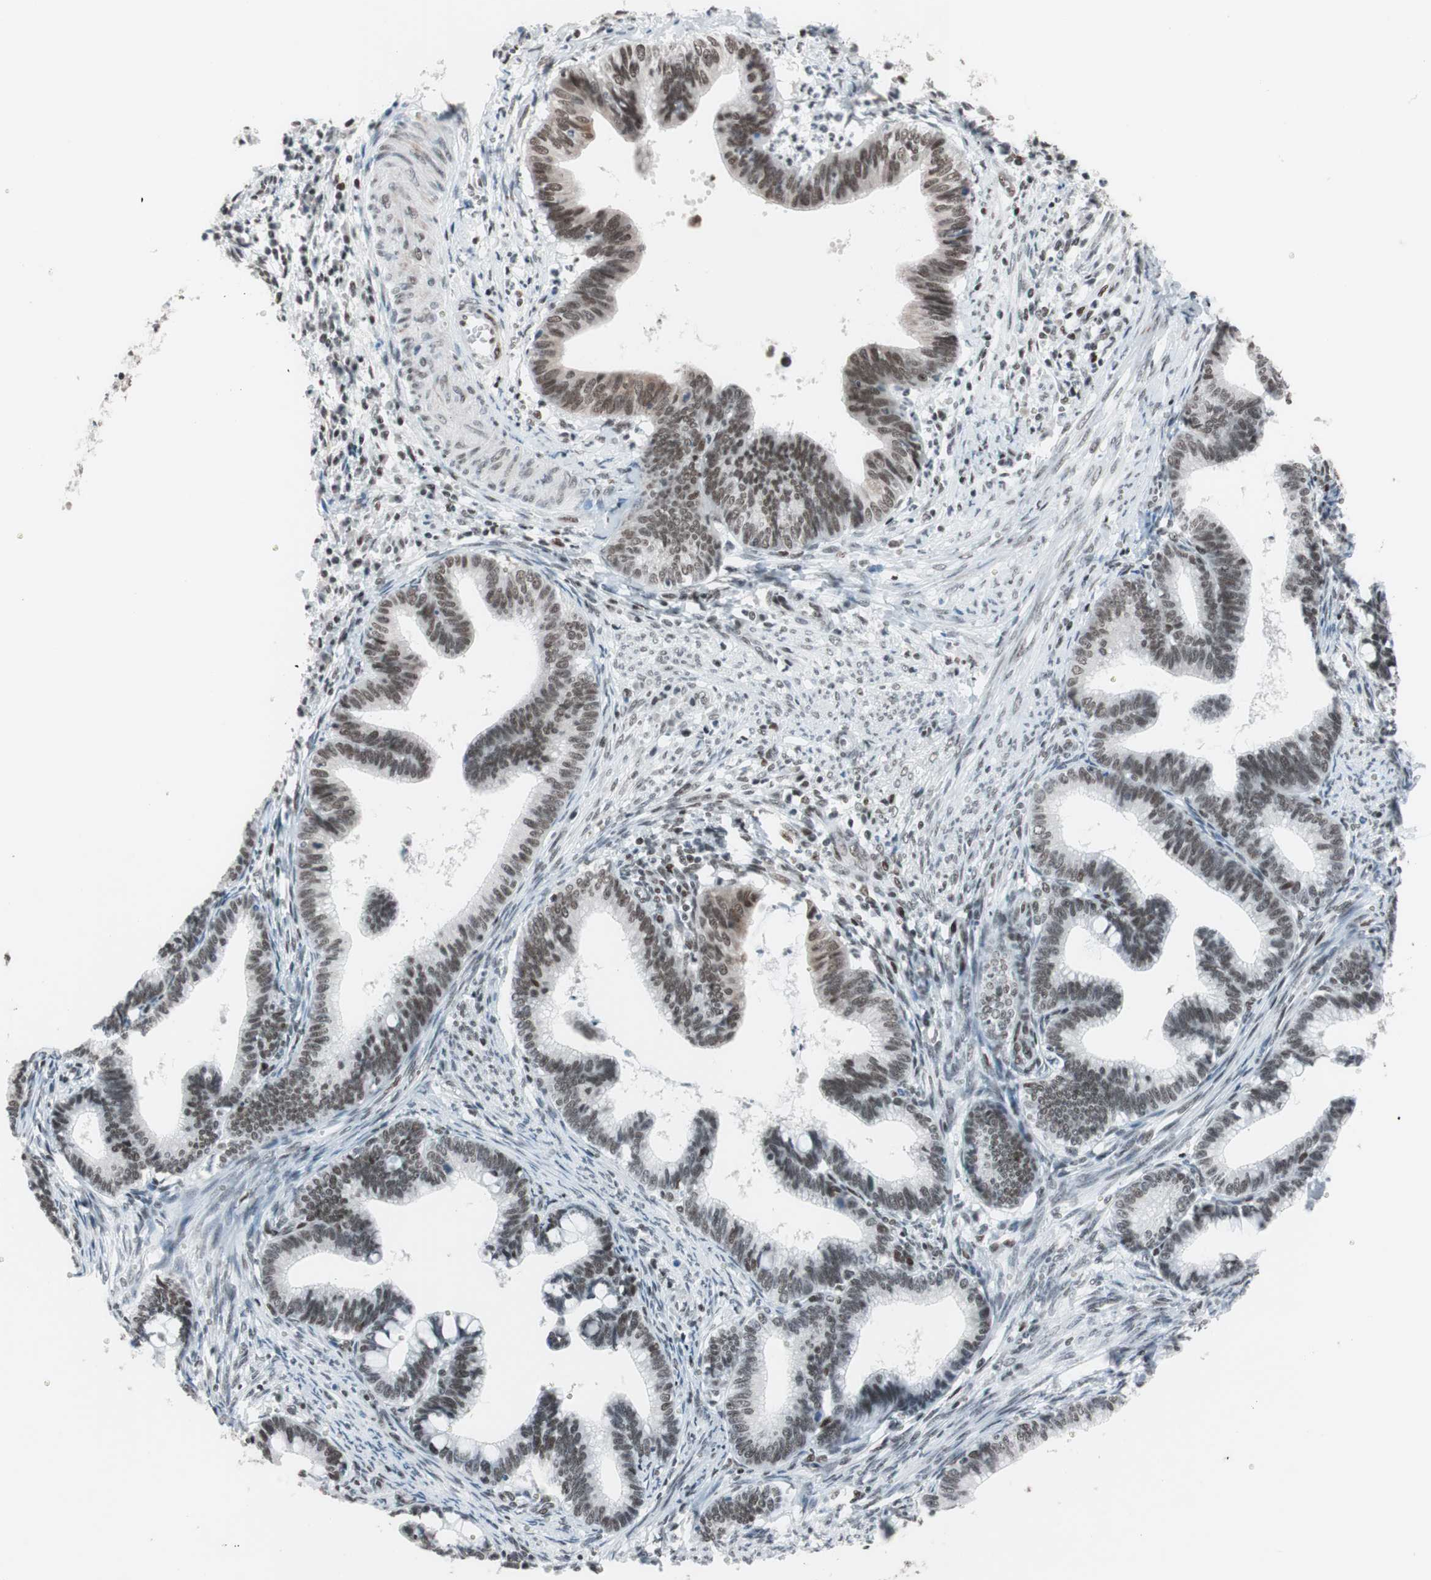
{"staining": {"intensity": "moderate", "quantity": ">75%", "location": "nuclear"}, "tissue": "cervical cancer", "cell_type": "Tumor cells", "image_type": "cancer", "snomed": [{"axis": "morphology", "description": "Adenocarcinoma, NOS"}, {"axis": "topography", "description": "Cervix"}], "caption": "Immunohistochemical staining of cervical adenocarcinoma displays medium levels of moderate nuclear protein staining in about >75% of tumor cells.", "gene": "ARID1A", "patient": {"sex": "female", "age": 36}}